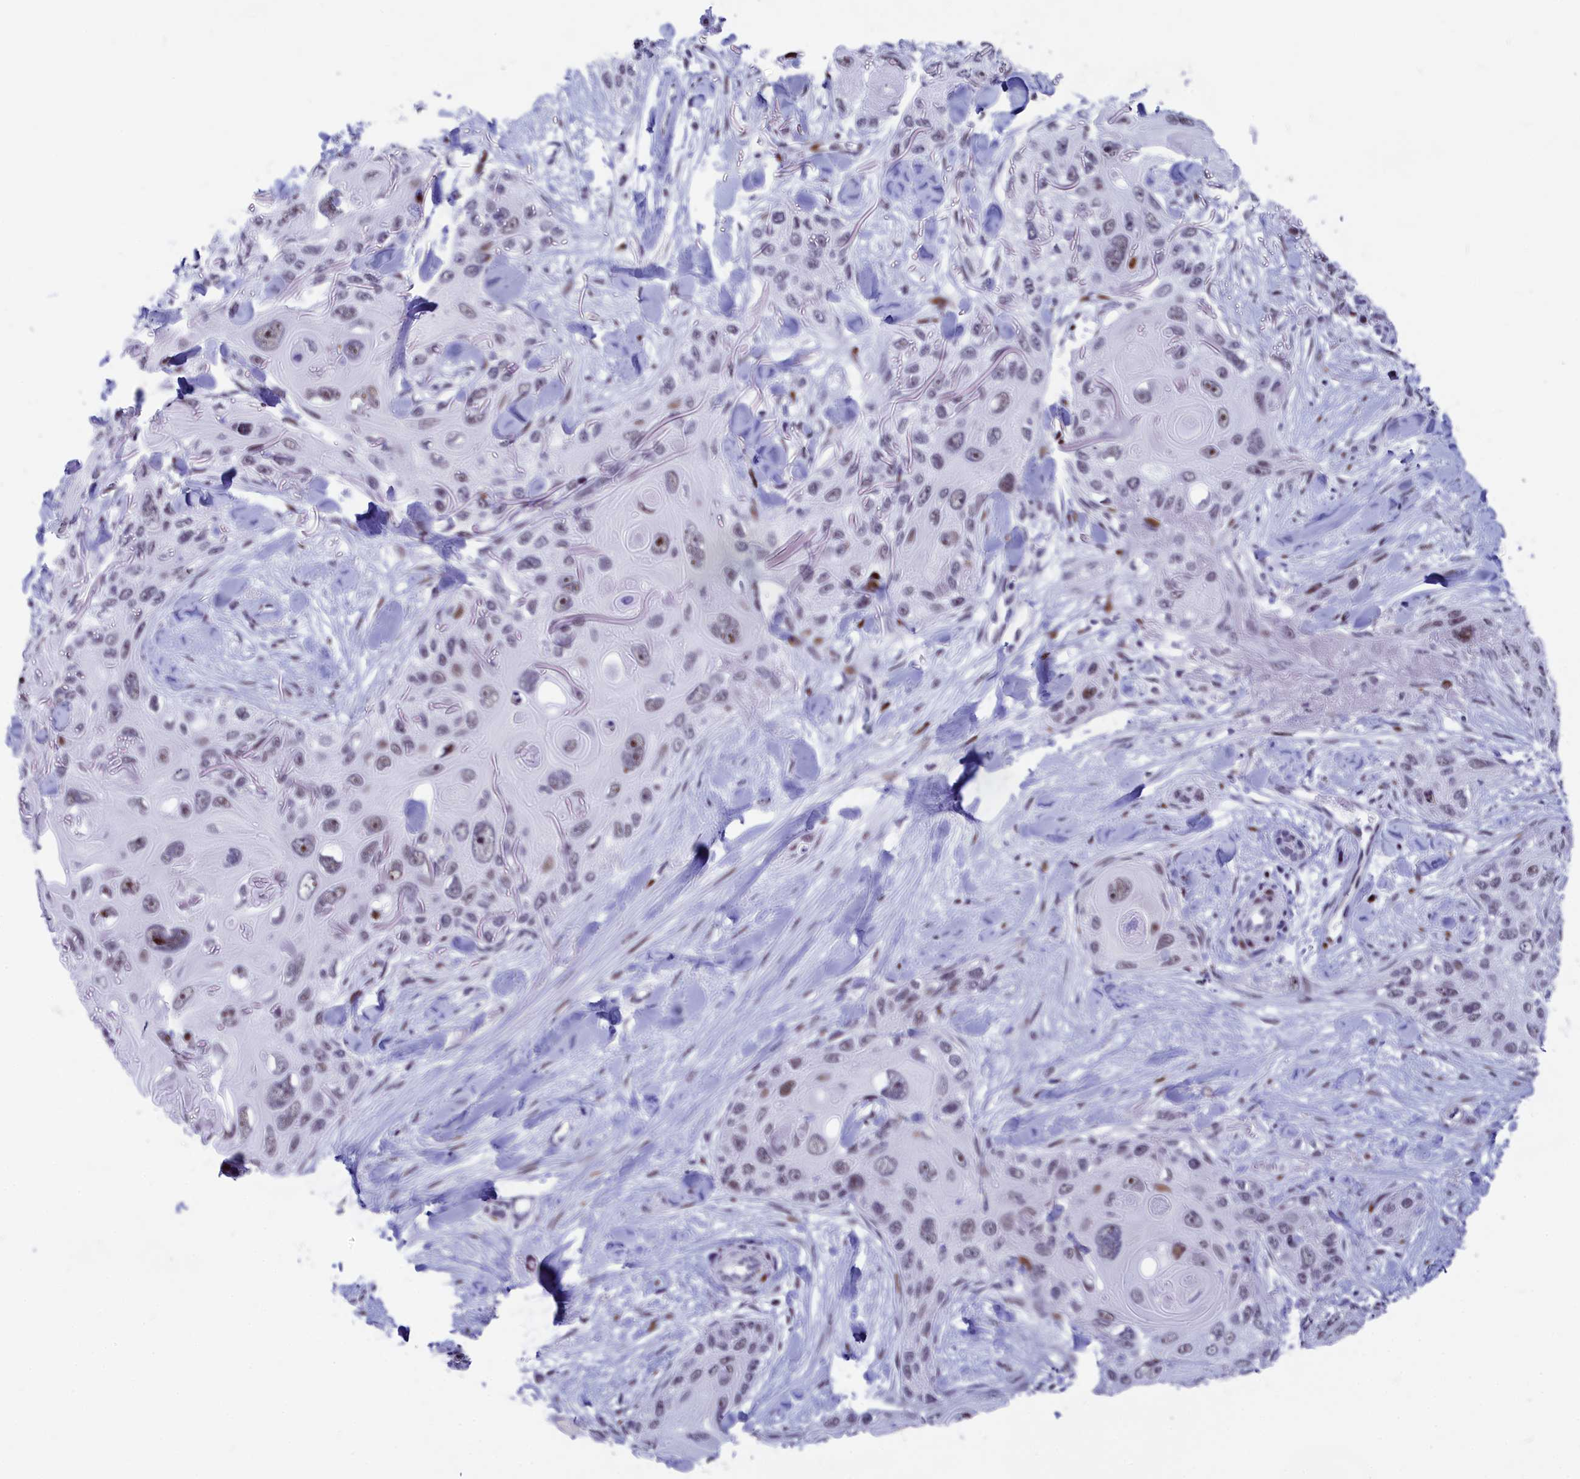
{"staining": {"intensity": "weak", "quantity": "<25%", "location": "nuclear"}, "tissue": "skin cancer", "cell_type": "Tumor cells", "image_type": "cancer", "snomed": [{"axis": "morphology", "description": "Normal tissue, NOS"}, {"axis": "morphology", "description": "Squamous cell carcinoma, NOS"}, {"axis": "topography", "description": "Skin"}], "caption": "High magnification brightfield microscopy of squamous cell carcinoma (skin) stained with DAB (3,3'-diaminobenzidine) (brown) and counterstained with hematoxylin (blue): tumor cells show no significant staining.", "gene": "NSA2", "patient": {"sex": "male", "age": 72}}